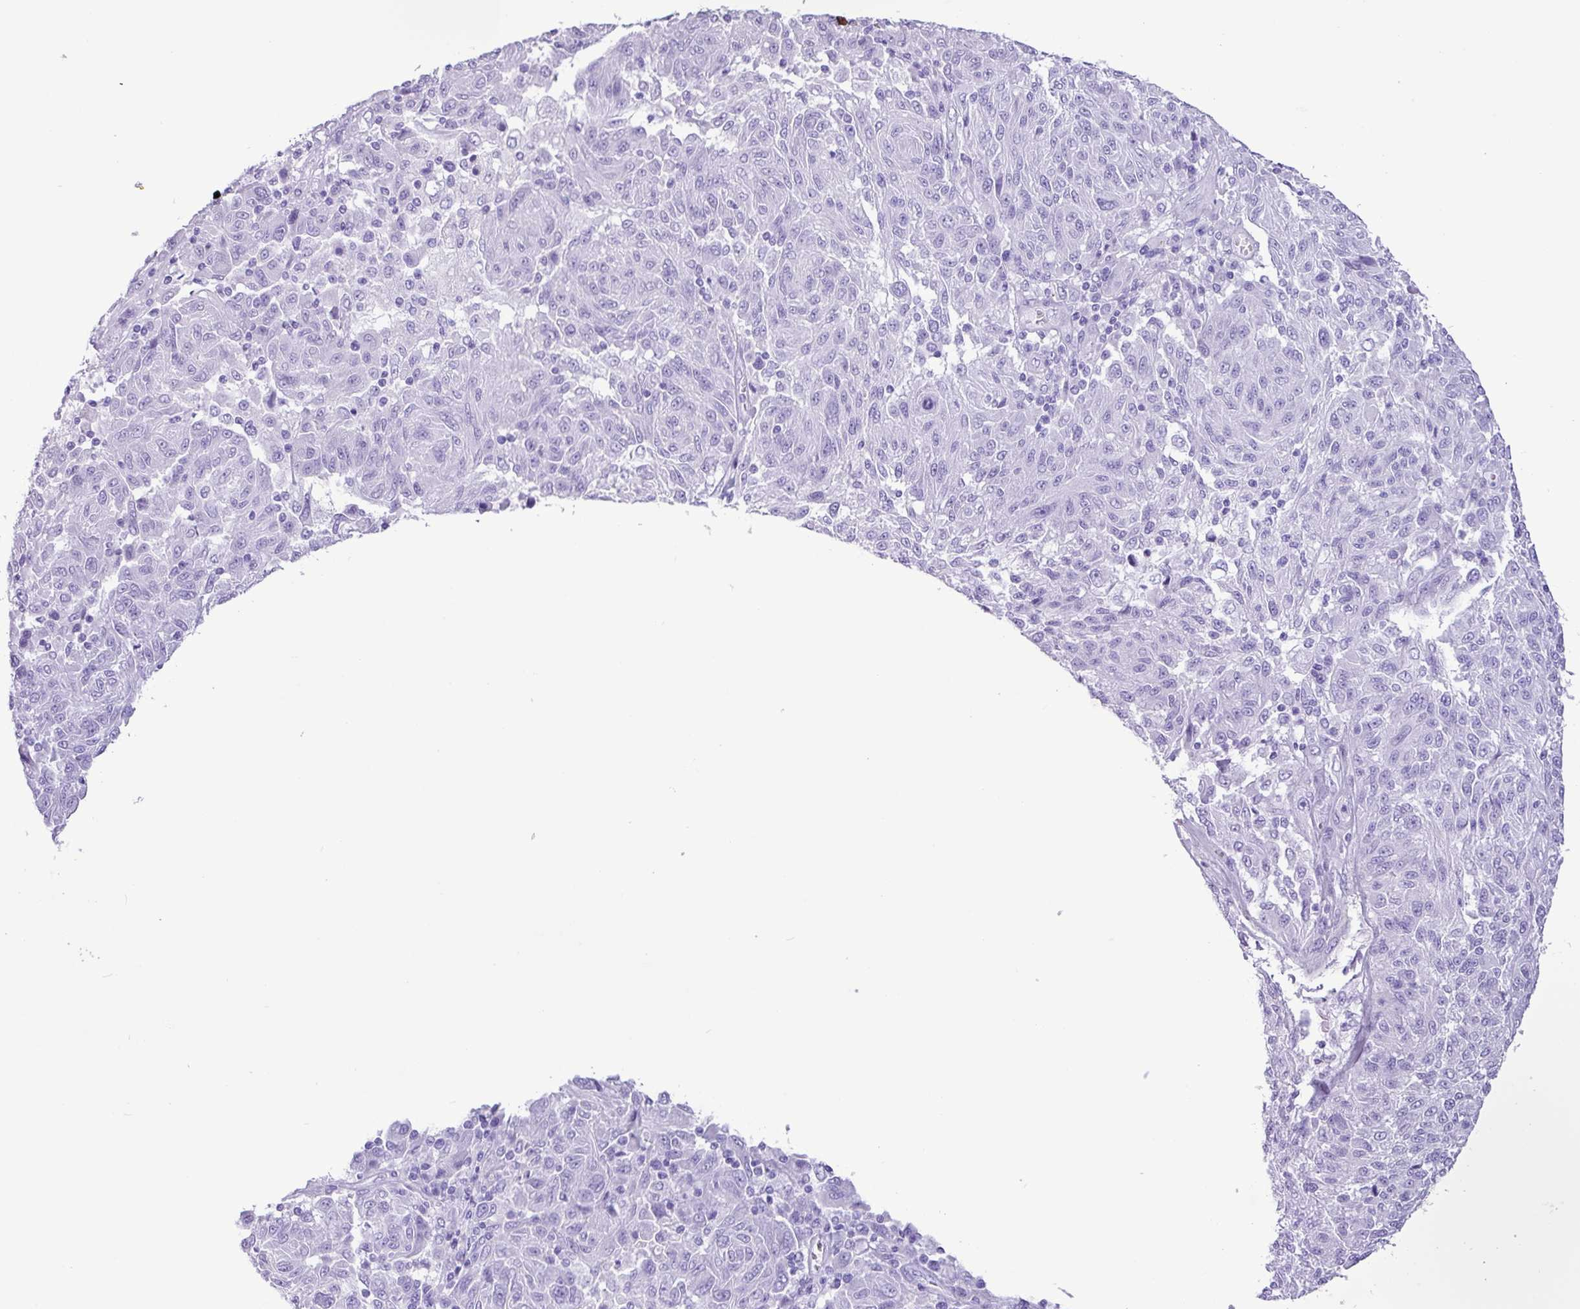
{"staining": {"intensity": "negative", "quantity": "none", "location": "none"}, "tissue": "melanoma", "cell_type": "Tumor cells", "image_type": "cancer", "snomed": [{"axis": "morphology", "description": "Malignant melanoma, NOS"}, {"axis": "topography", "description": "Skin"}], "caption": "High power microscopy histopathology image of an immunohistochemistry (IHC) photomicrograph of melanoma, revealing no significant staining in tumor cells. (DAB IHC, high magnification).", "gene": "CKMT2", "patient": {"sex": "male", "age": 53}}